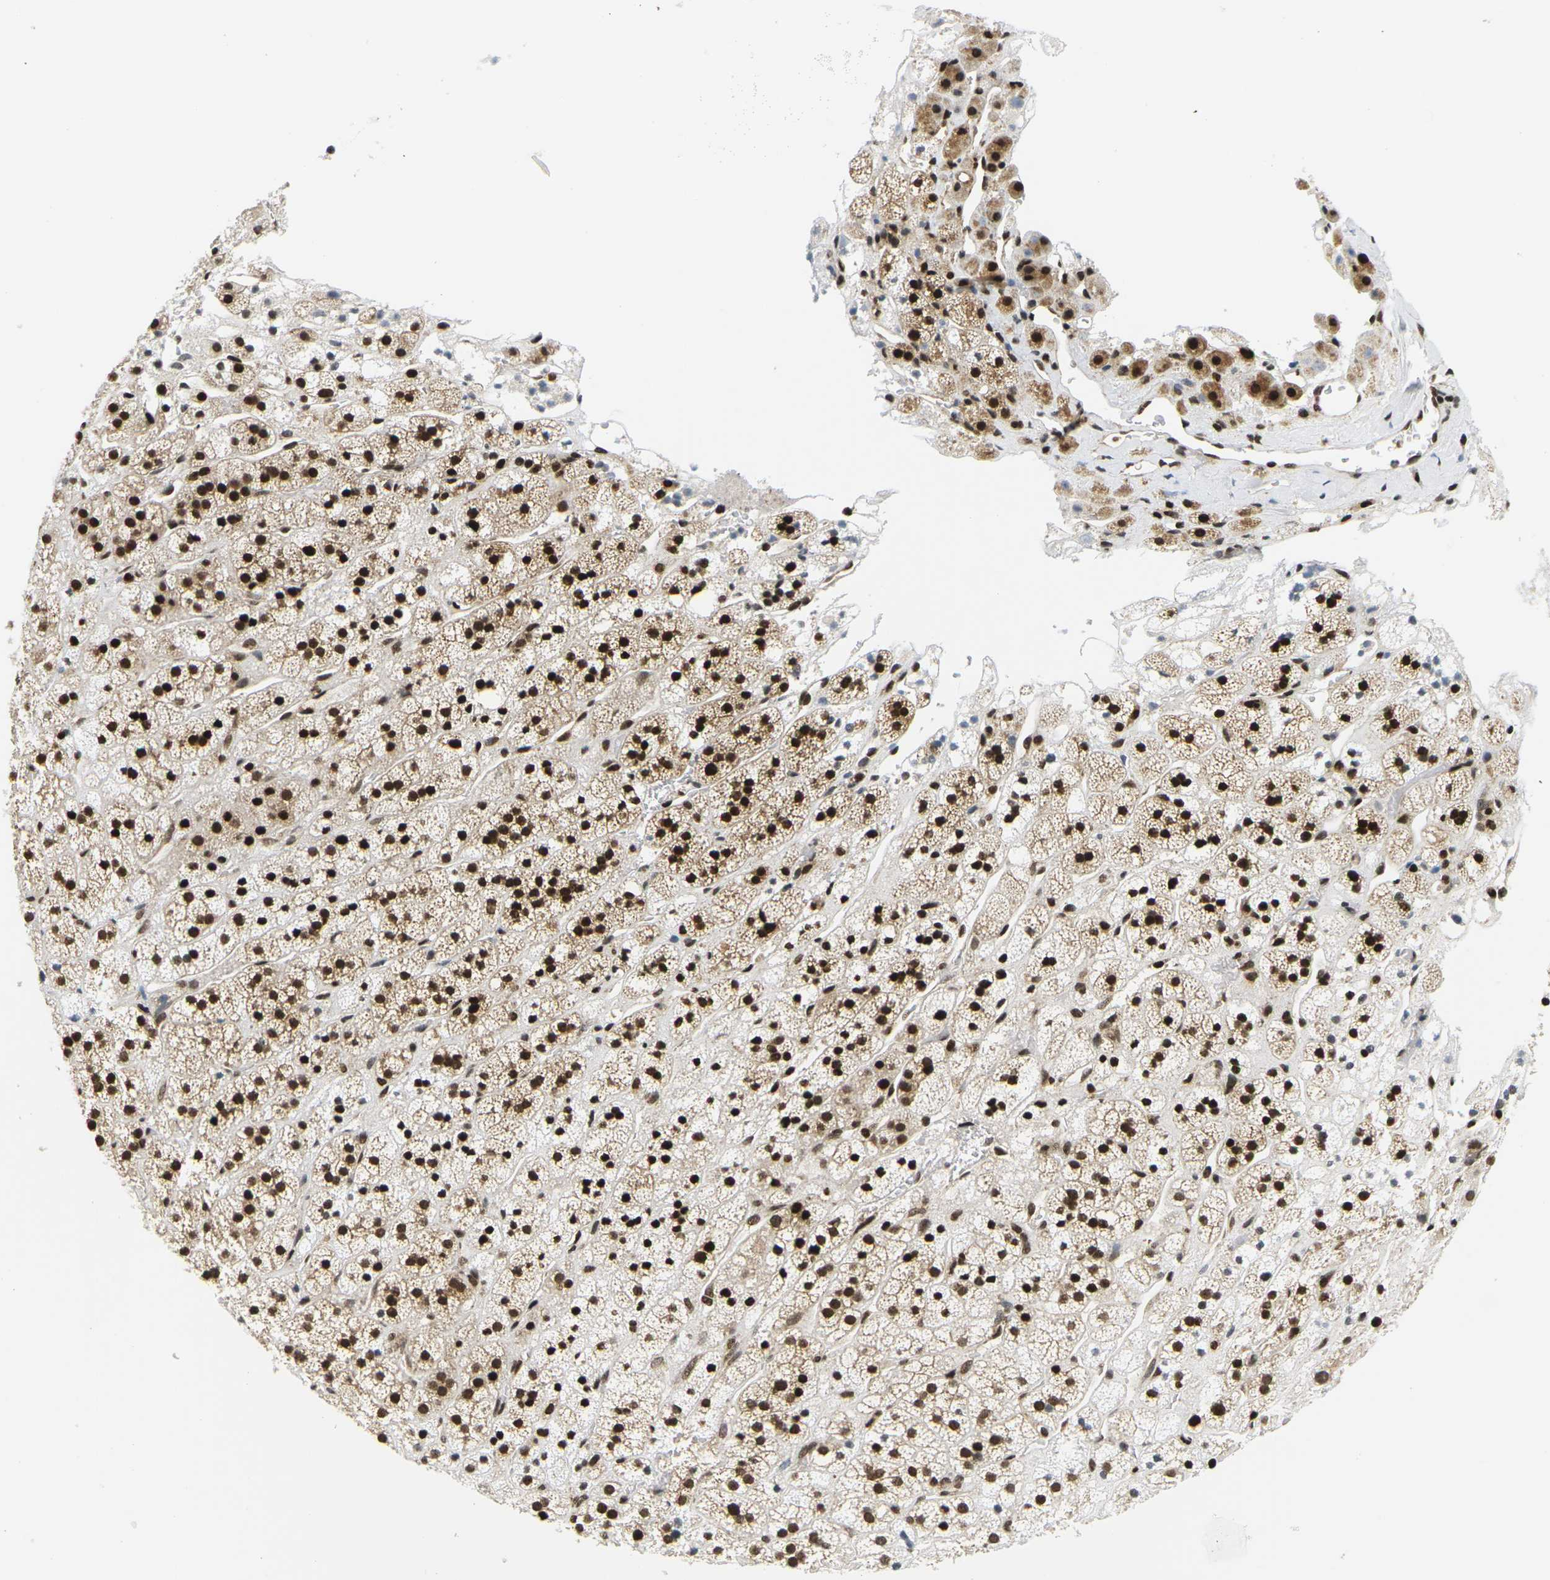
{"staining": {"intensity": "strong", "quantity": ">75%", "location": "cytoplasmic/membranous,nuclear"}, "tissue": "adrenal gland", "cell_type": "Glandular cells", "image_type": "normal", "snomed": [{"axis": "morphology", "description": "Normal tissue, NOS"}, {"axis": "topography", "description": "Adrenal gland"}], "caption": "The photomicrograph shows immunohistochemical staining of benign adrenal gland. There is strong cytoplasmic/membranous,nuclear positivity is identified in approximately >75% of glandular cells. (Stains: DAB in brown, nuclei in blue, Microscopy: brightfield microscopy at high magnification).", "gene": "CELF1", "patient": {"sex": "male", "age": 56}}